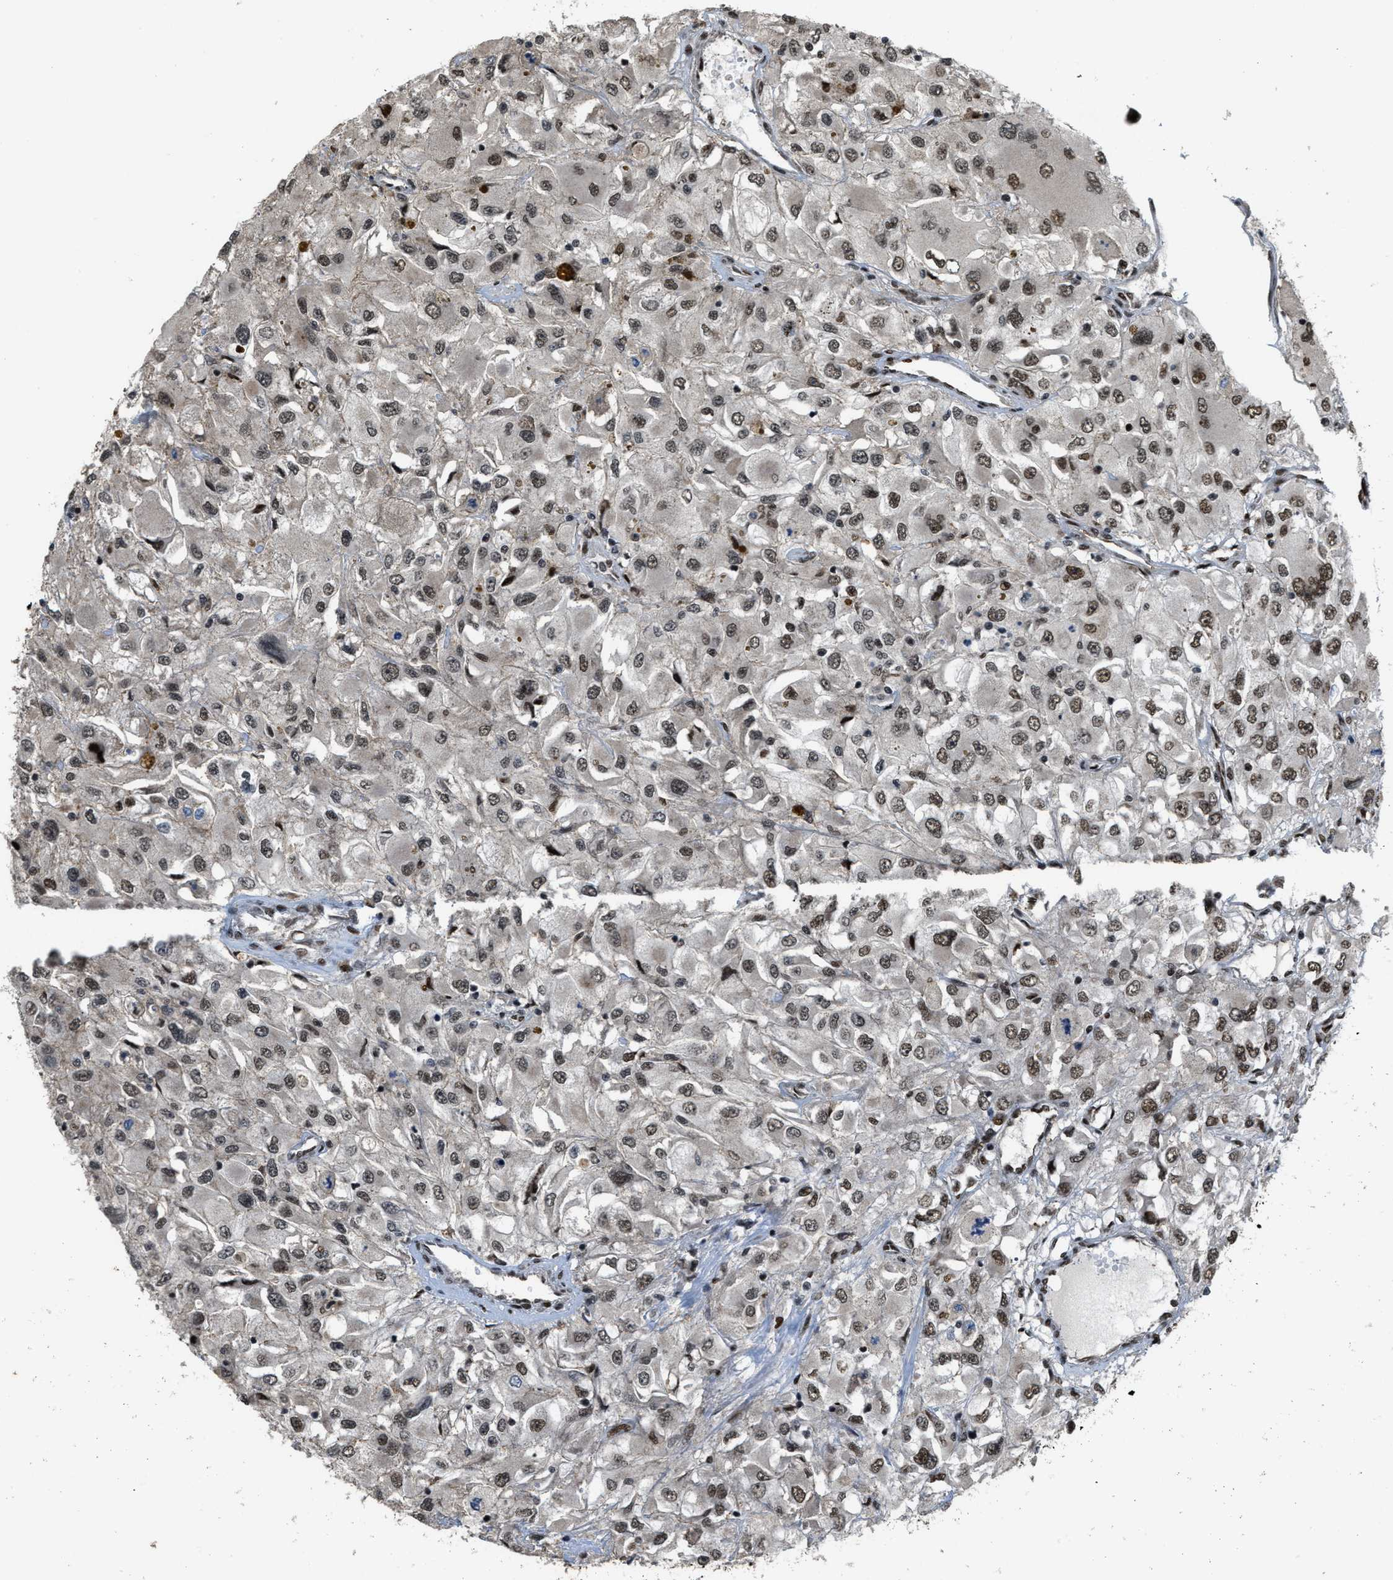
{"staining": {"intensity": "weak", "quantity": ">75%", "location": "nuclear"}, "tissue": "renal cancer", "cell_type": "Tumor cells", "image_type": "cancer", "snomed": [{"axis": "morphology", "description": "Adenocarcinoma, NOS"}, {"axis": "topography", "description": "Kidney"}], "caption": "DAB (3,3'-diaminobenzidine) immunohistochemical staining of human renal adenocarcinoma demonstrates weak nuclear protein staining in approximately >75% of tumor cells.", "gene": "SERTAD2", "patient": {"sex": "female", "age": 52}}